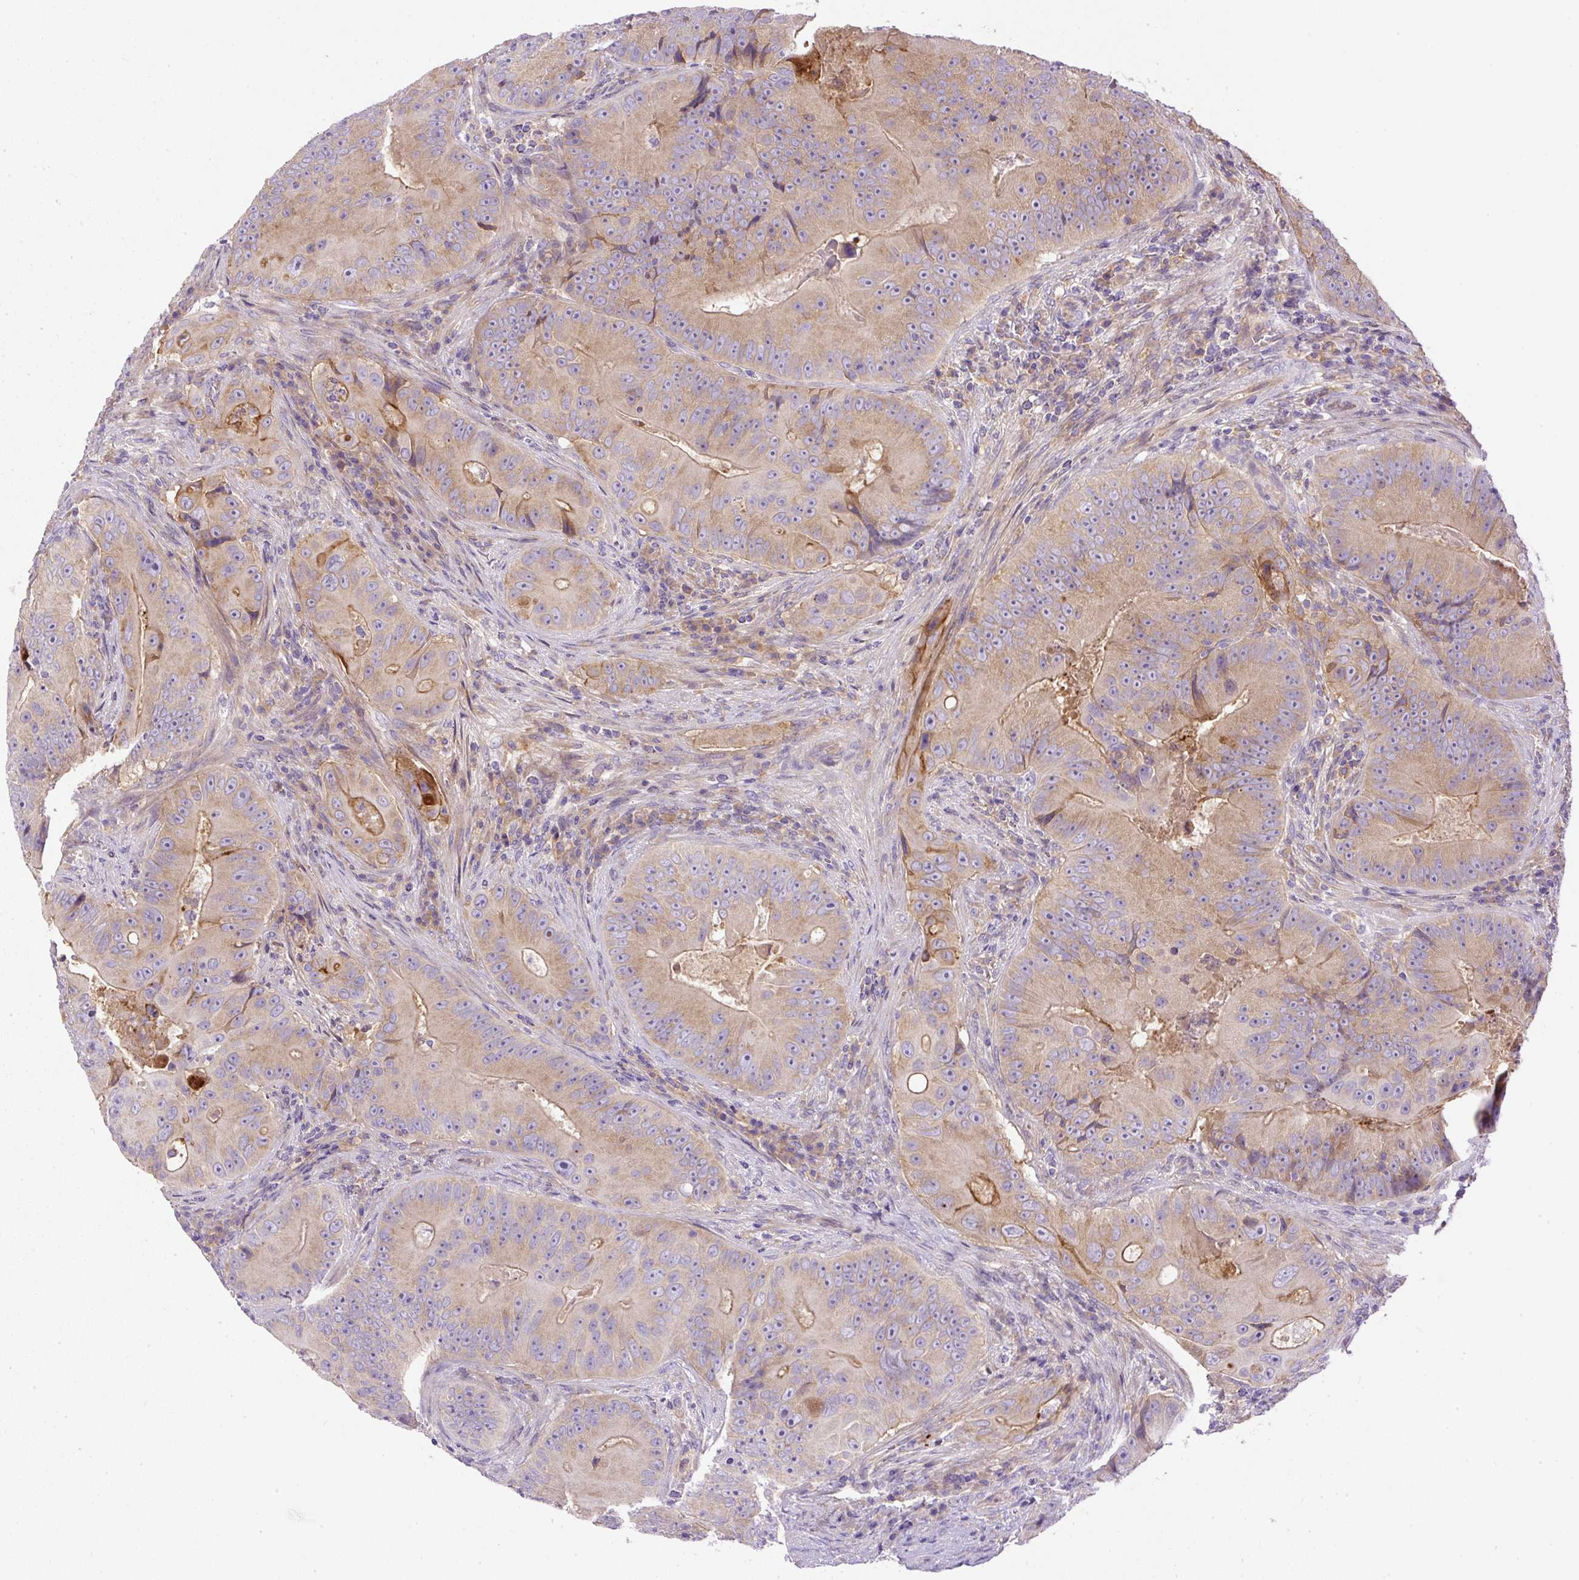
{"staining": {"intensity": "weak", "quantity": ">75%", "location": "cytoplasmic/membranous"}, "tissue": "colorectal cancer", "cell_type": "Tumor cells", "image_type": "cancer", "snomed": [{"axis": "morphology", "description": "Adenocarcinoma, NOS"}, {"axis": "topography", "description": "Colon"}], "caption": "IHC of colorectal adenocarcinoma shows low levels of weak cytoplasmic/membranous staining in about >75% of tumor cells.", "gene": "DAPK1", "patient": {"sex": "female", "age": 86}}